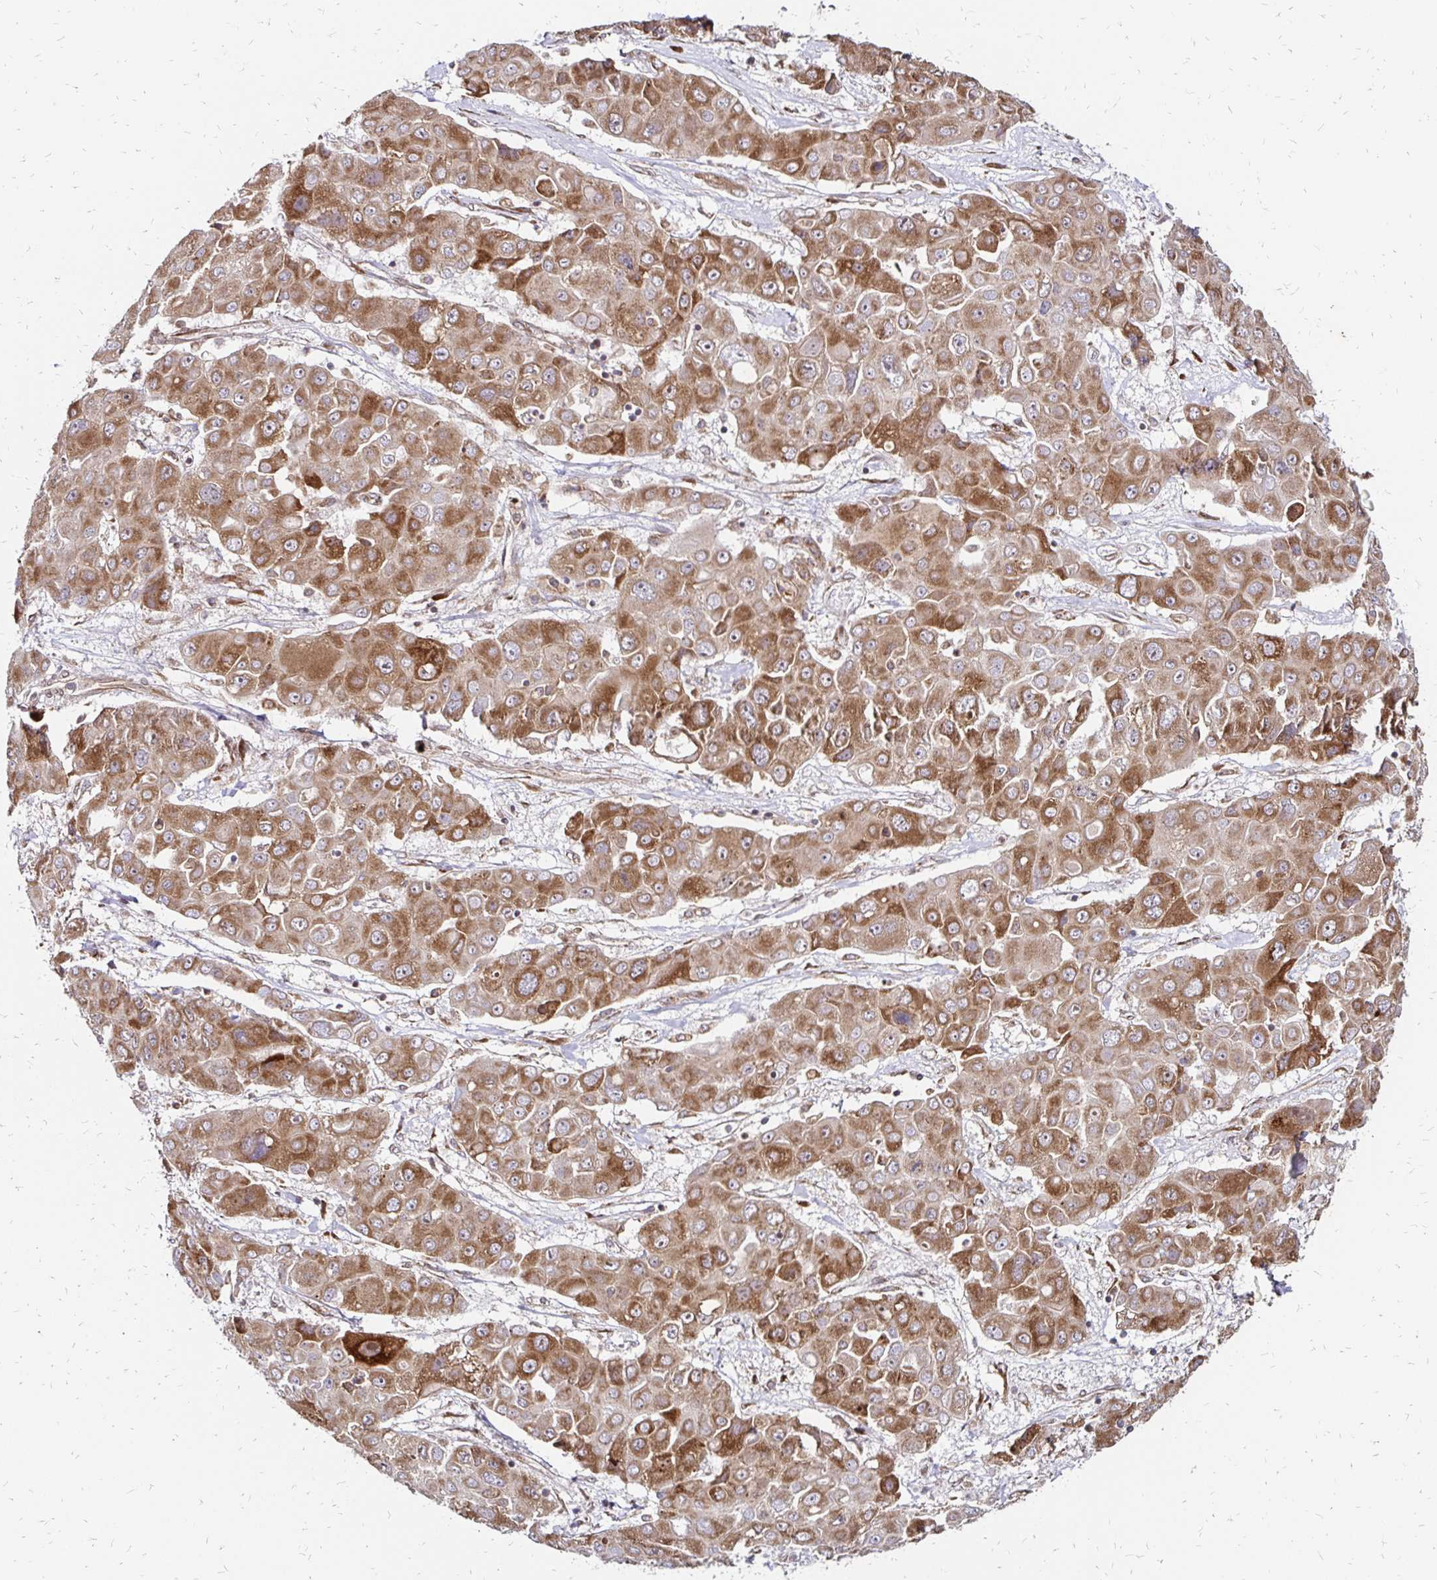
{"staining": {"intensity": "moderate", "quantity": ">75%", "location": "cytoplasmic/membranous"}, "tissue": "liver cancer", "cell_type": "Tumor cells", "image_type": "cancer", "snomed": [{"axis": "morphology", "description": "Cholangiocarcinoma"}, {"axis": "topography", "description": "Liver"}], "caption": "About >75% of tumor cells in human liver cancer (cholangiocarcinoma) show moderate cytoplasmic/membranous protein positivity as visualized by brown immunohistochemical staining.", "gene": "ZW10", "patient": {"sex": "male", "age": 67}}